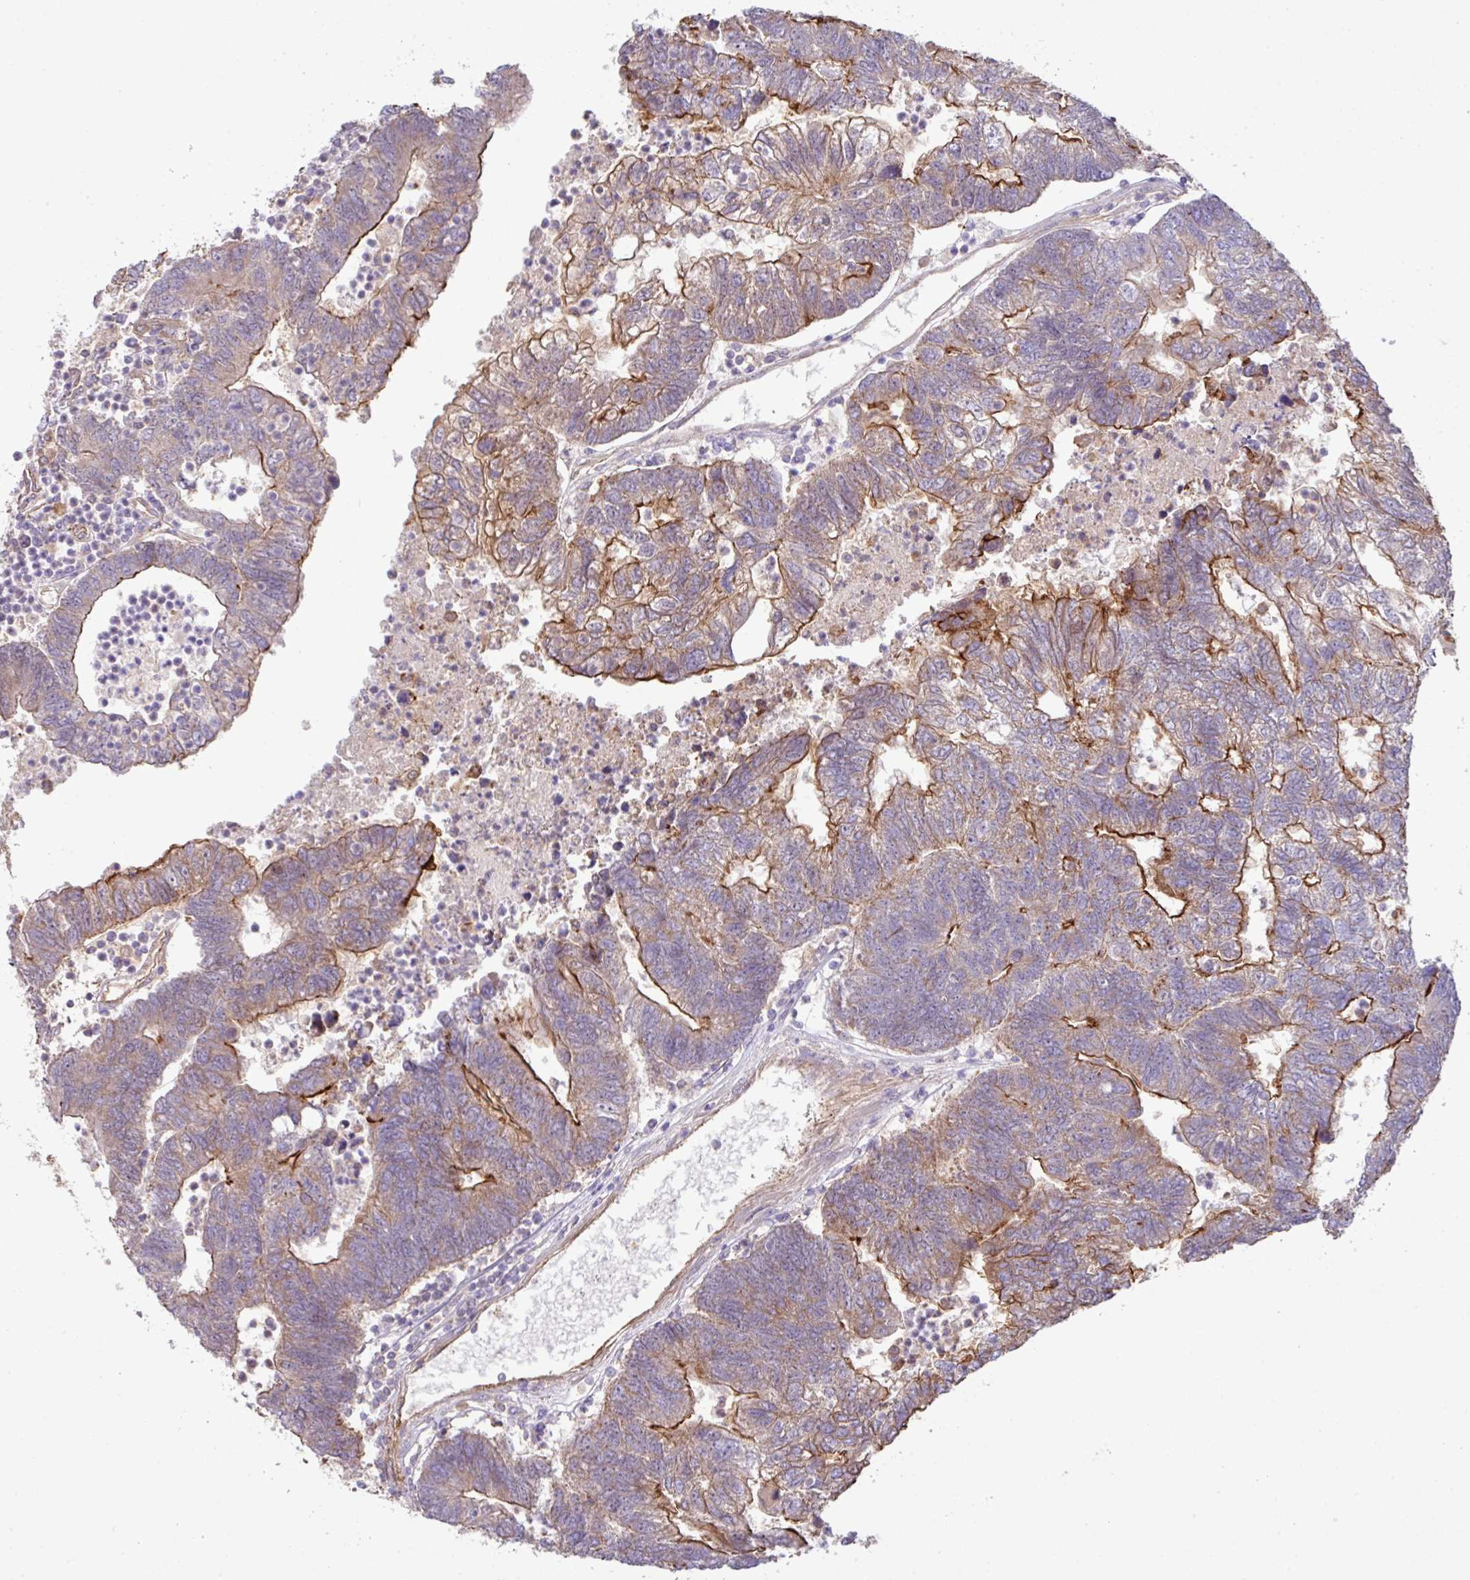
{"staining": {"intensity": "moderate", "quantity": "25%-75%", "location": "cytoplasmic/membranous"}, "tissue": "colorectal cancer", "cell_type": "Tumor cells", "image_type": "cancer", "snomed": [{"axis": "morphology", "description": "Adenocarcinoma, NOS"}, {"axis": "topography", "description": "Colon"}], "caption": "Human colorectal cancer stained with a brown dye displays moderate cytoplasmic/membranous positive staining in approximately 25%-75% of tumor cells.", "gene": "LRRC53", "patient": {"sex": "female", "age": 48}}